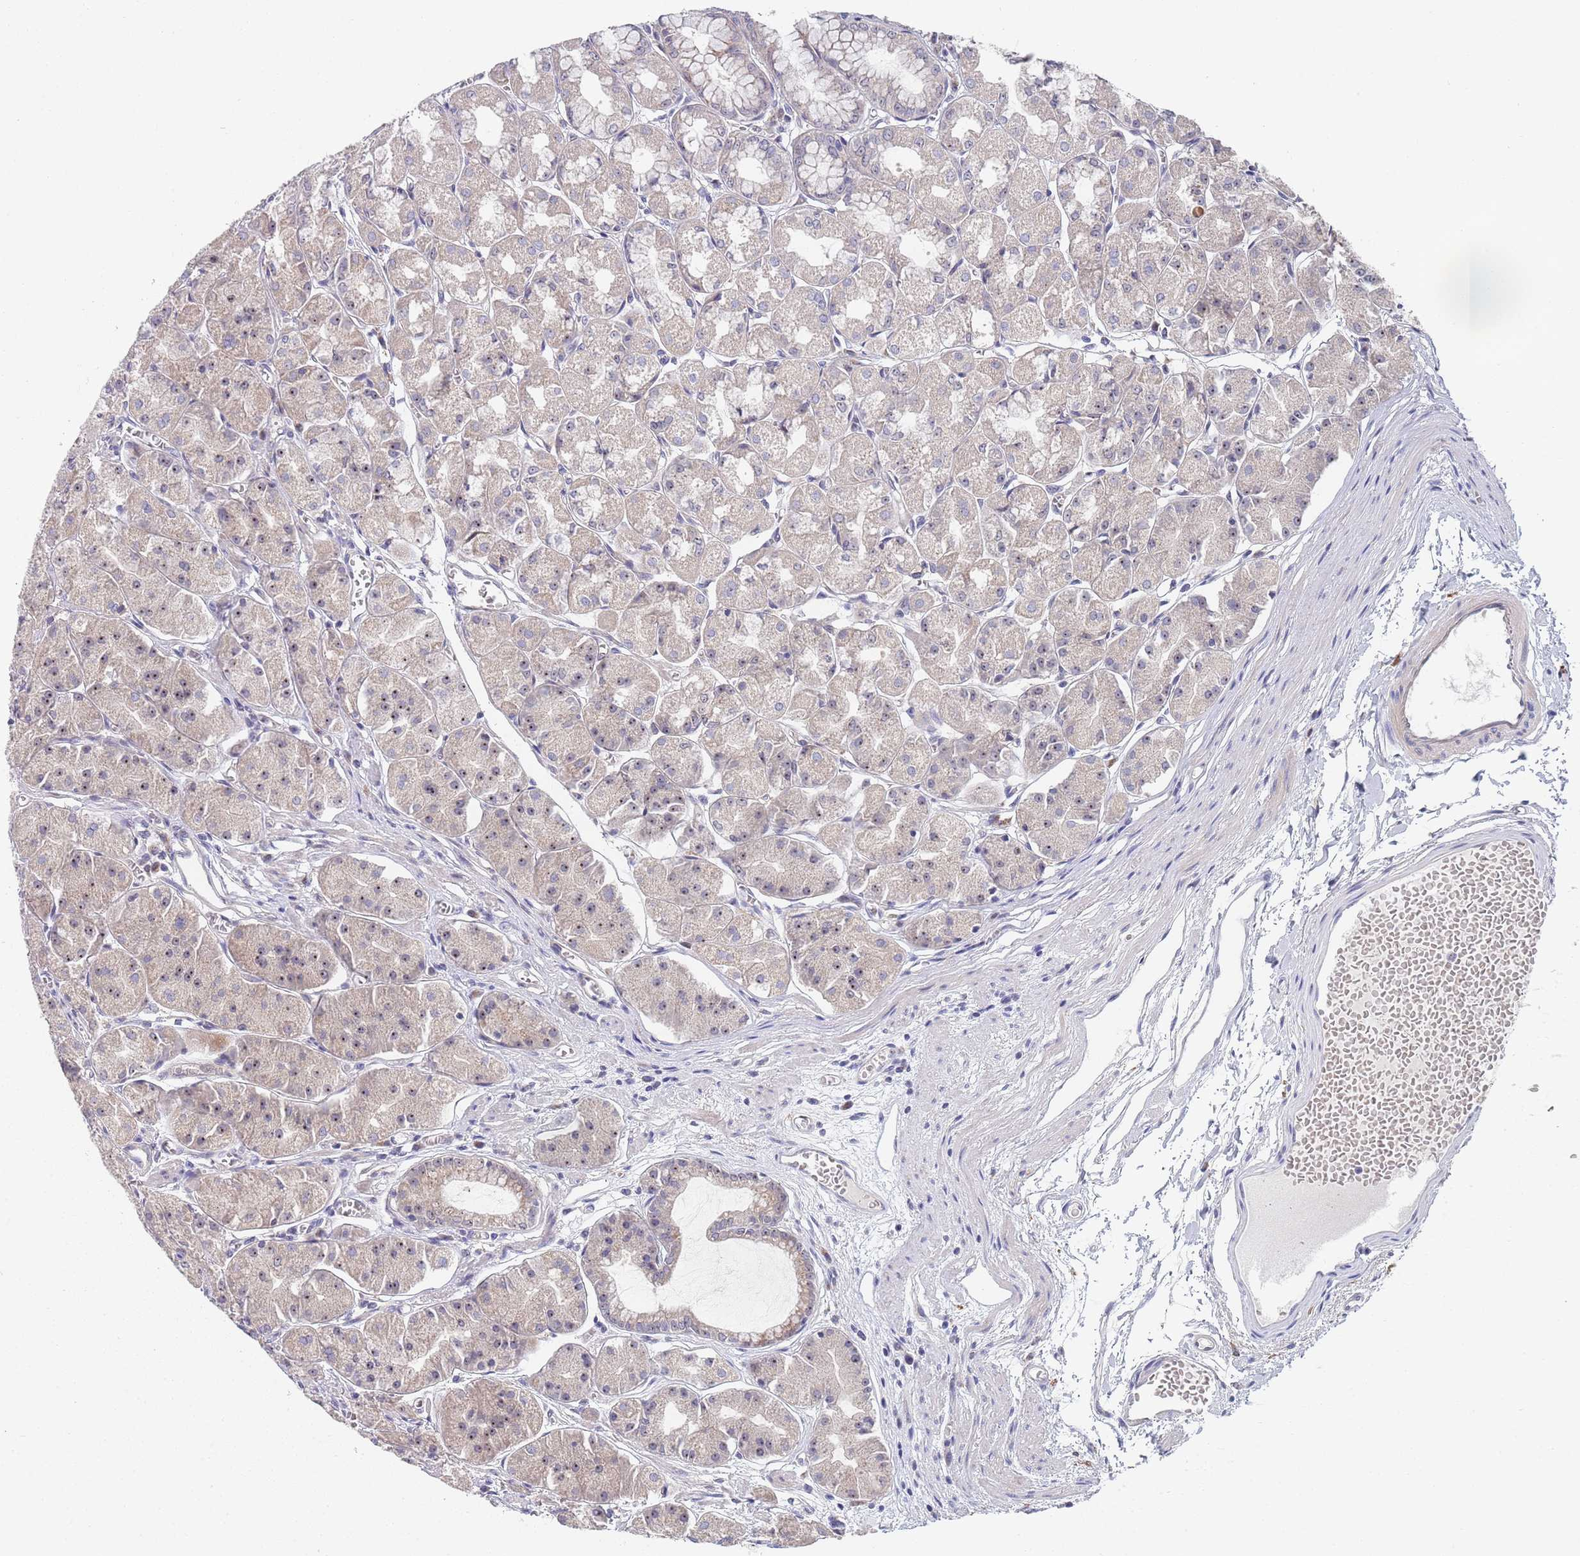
{"staining": {"intensity": "moderate", "quantity": "25%-75%", "location": "cytoplasmic/membranous,nuclear"}, "tissue": "stomach", "cell_type": "Glandular cells", "image_type": "normal", "snomed": [{"axis": "morphology", "description": "Normal tissue, NOS"}, {"axis": "topography", "description": "Stomach"}], "caption": "Protein expression analysis of normal stomach reveals moderate cytoplasmic/membranous,nuclear staining in about 25%-75% of glandular cells. (DAB IHC, brown staining for protein, blue staining for nuclei).", "gene": "PLCL2", "patient": {"sex": "male", "age": 55}}